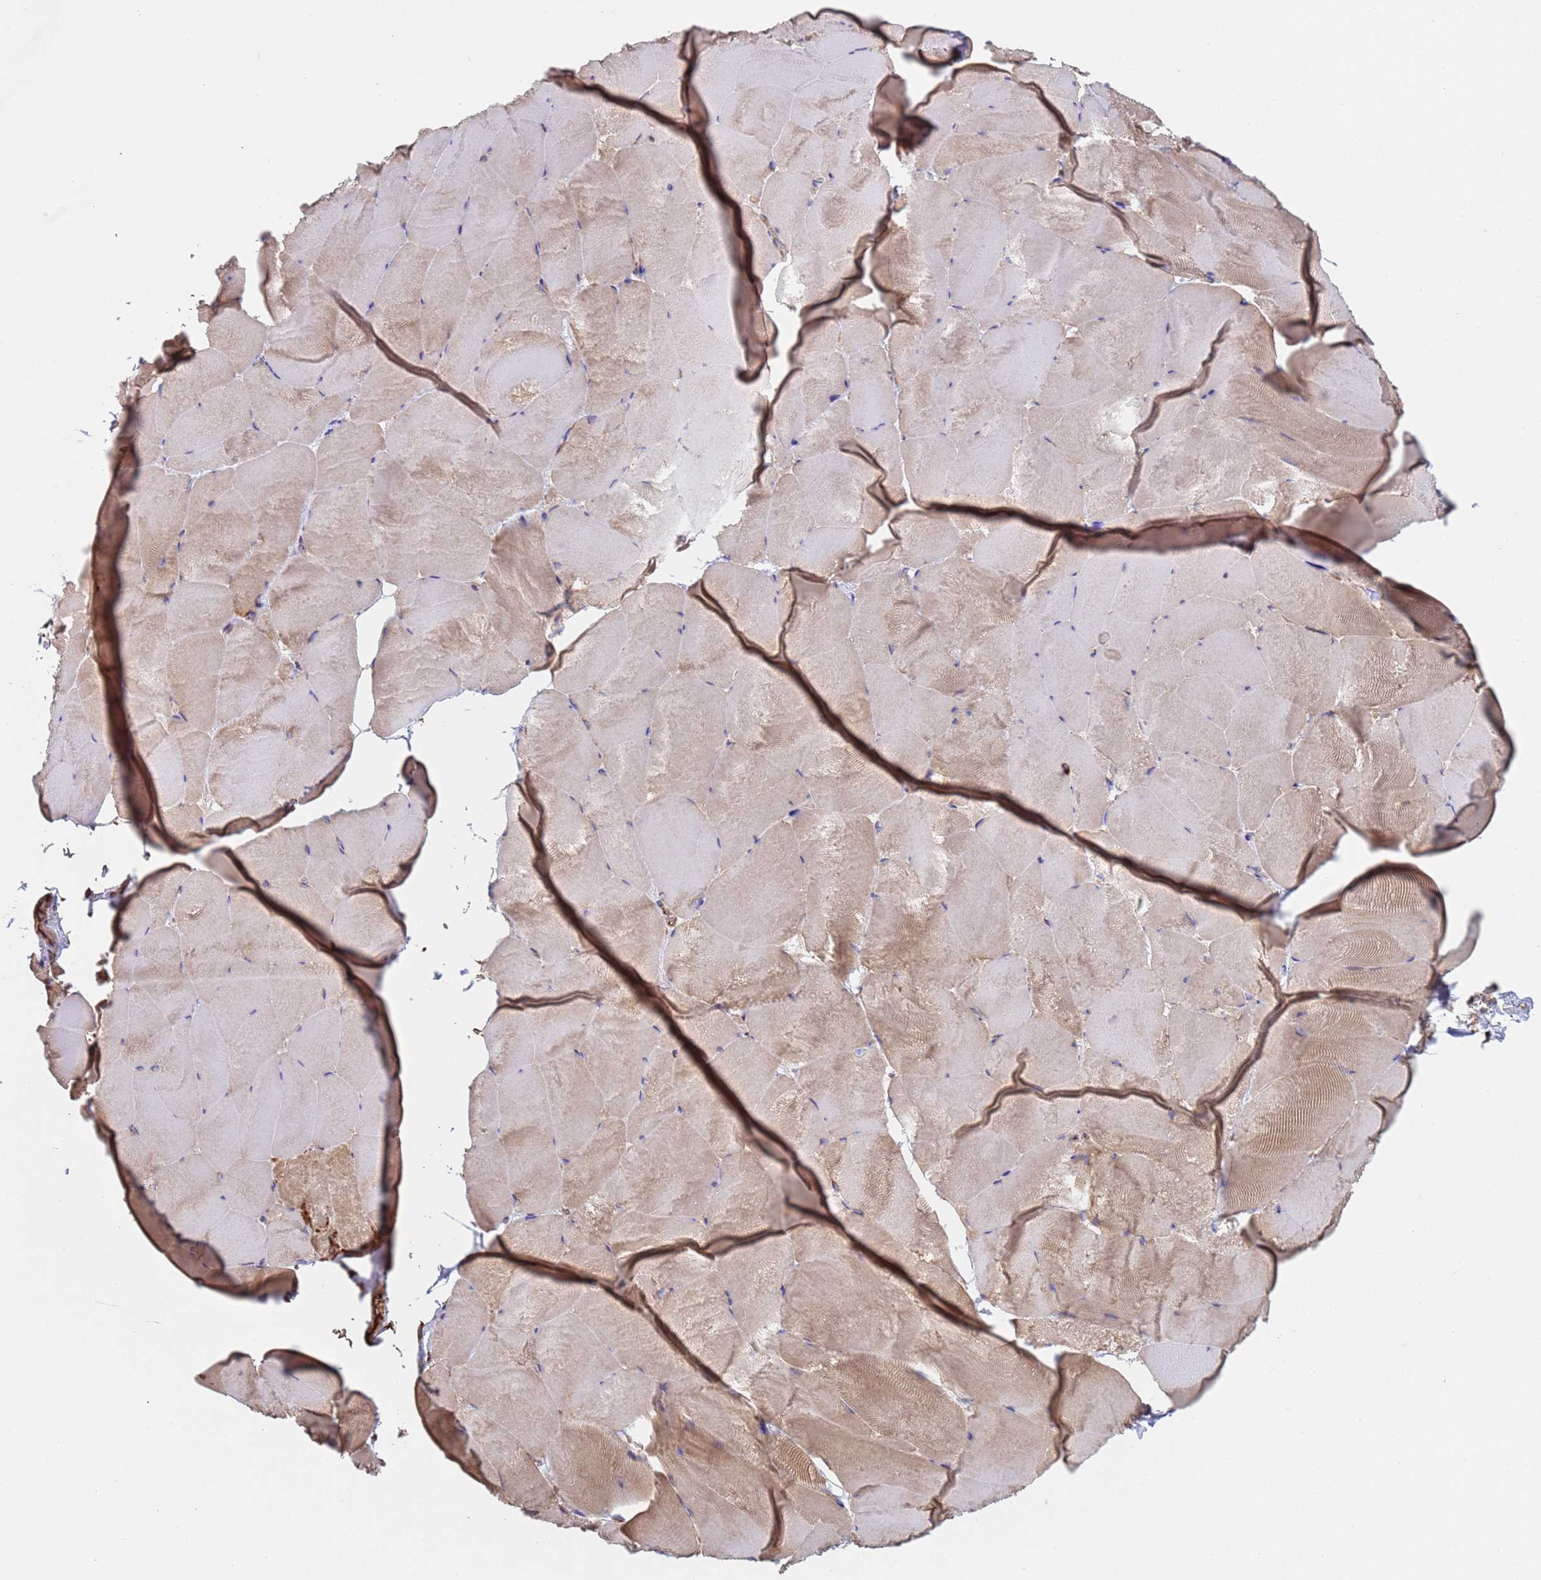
{"staining": {"intensity": "moderate", "quantity": "25%-75%", "location": "cytoplasmic/membranous"}, "tissue": "skeletal muscle", "cell_type": "Myocytes", "image_type": "normal", "snomed": [{"axis": "morphology", "description": "Normal tissue, NOS"}, {"axis": "topography", "description": "Skeletal muscle"}], "caption": "Immunohistochemistry of unremarkable human skeletal muscle demonstrates medium levels of moderate cytoplasmic/membranous positivity in about 25%-75% of myocytes.", "gene": "NUDT12", "patient": {"sex": "female", "age": 64}}